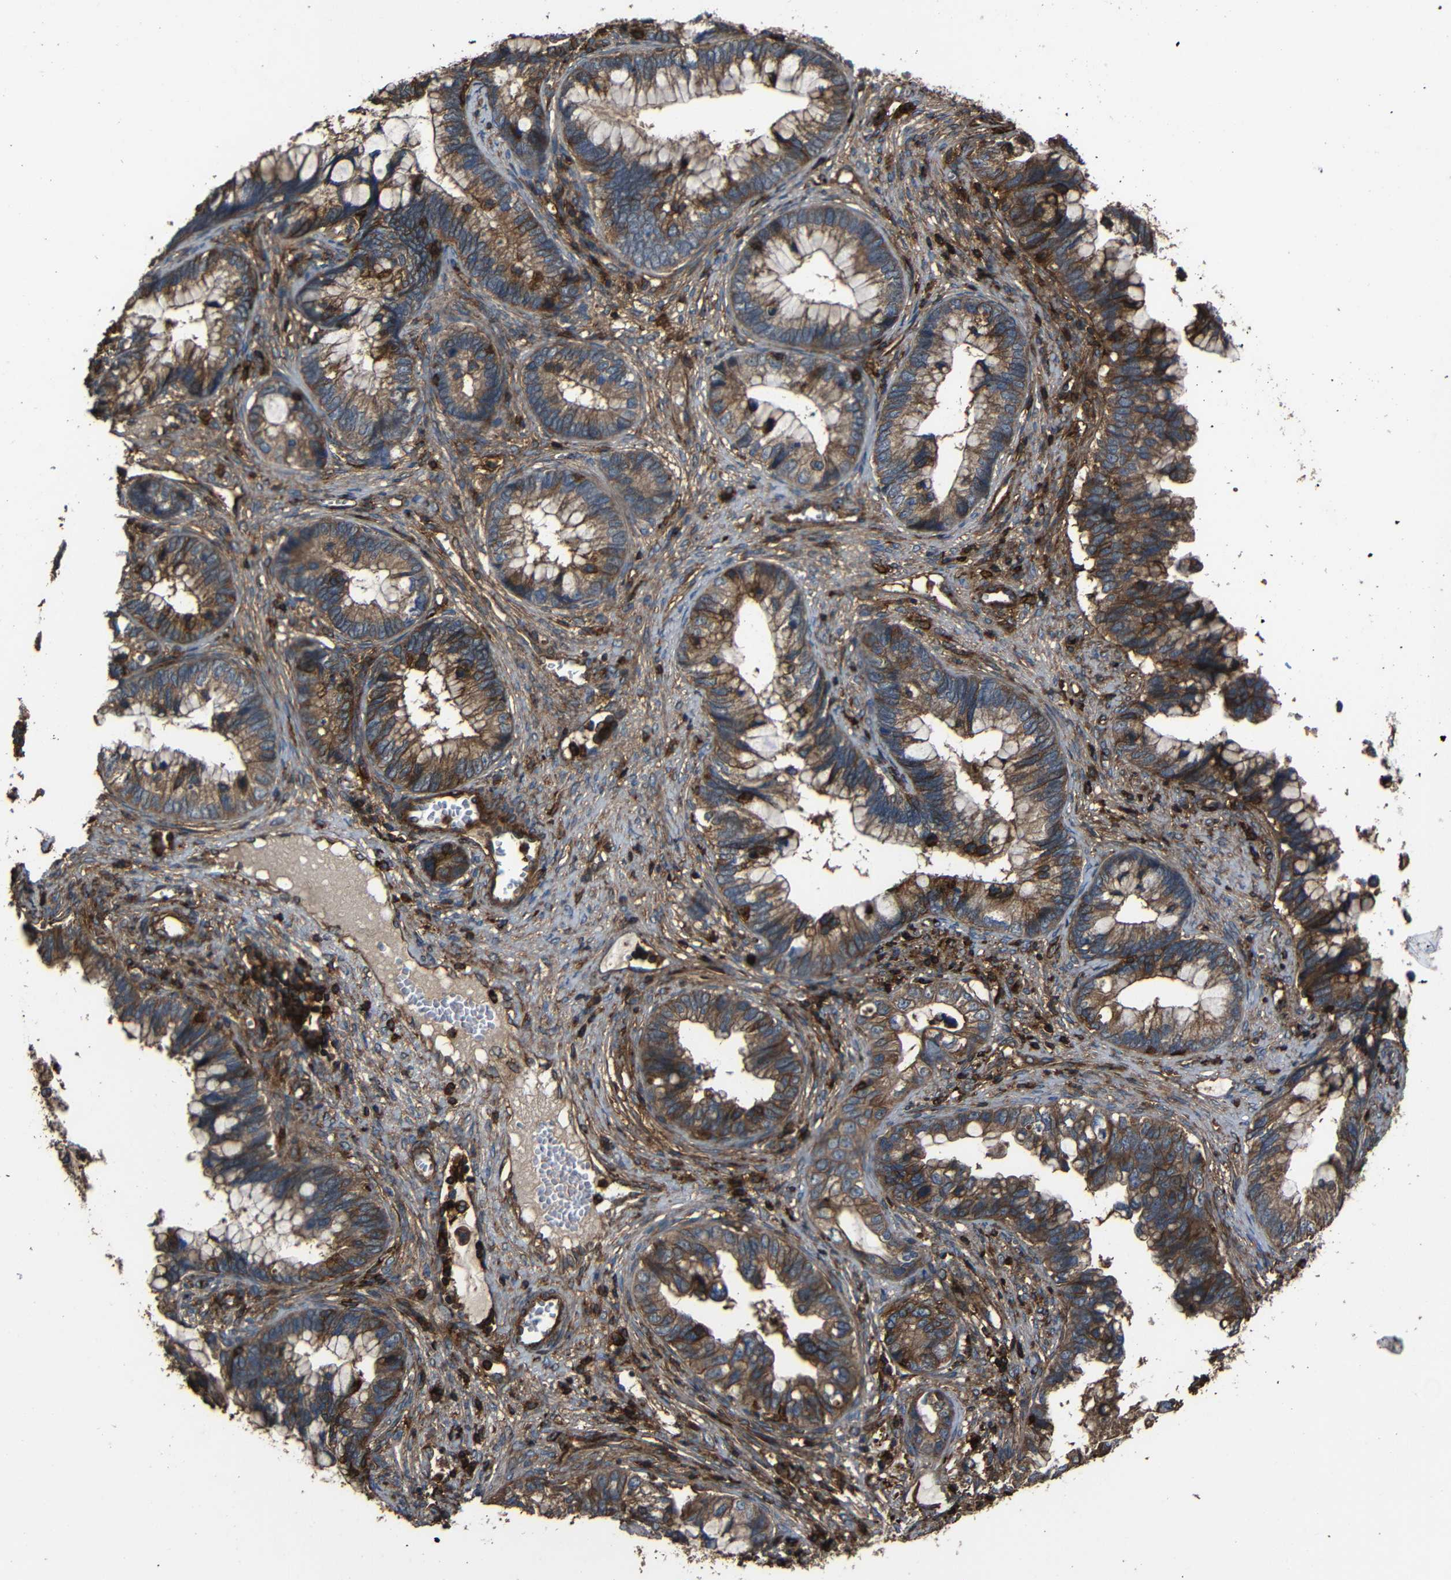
{"staining": {"intensity": "moderate", "quantity": ">75%", "location": "cytoplasmic/membranous"}, "tissue": "cervical cancer", "cell_type": "Tumor cells", "image_type": "cancer", "snomed": [{"axis": "morphology", "description": "Adenocarcinoma, NOS"}, {"axis": "topography", "description": "Cervix"}], "caption": "Immunohistochemistry staining of adenocarcinoma (cervical), which exhibits medium levels of moderate cytoplasmic/membranous staining in approximately >75% of tumor cells indicating moderate cytoplasmic/membranous protein expression. The staining was performed using DAB (3,3'-diaminobenzidine) (brown) for protein detection and nuclei were counterstained in hematoxylin (blue).", "gene": "ADGRE5", "patient": {"sex": "female", "age": 44}}